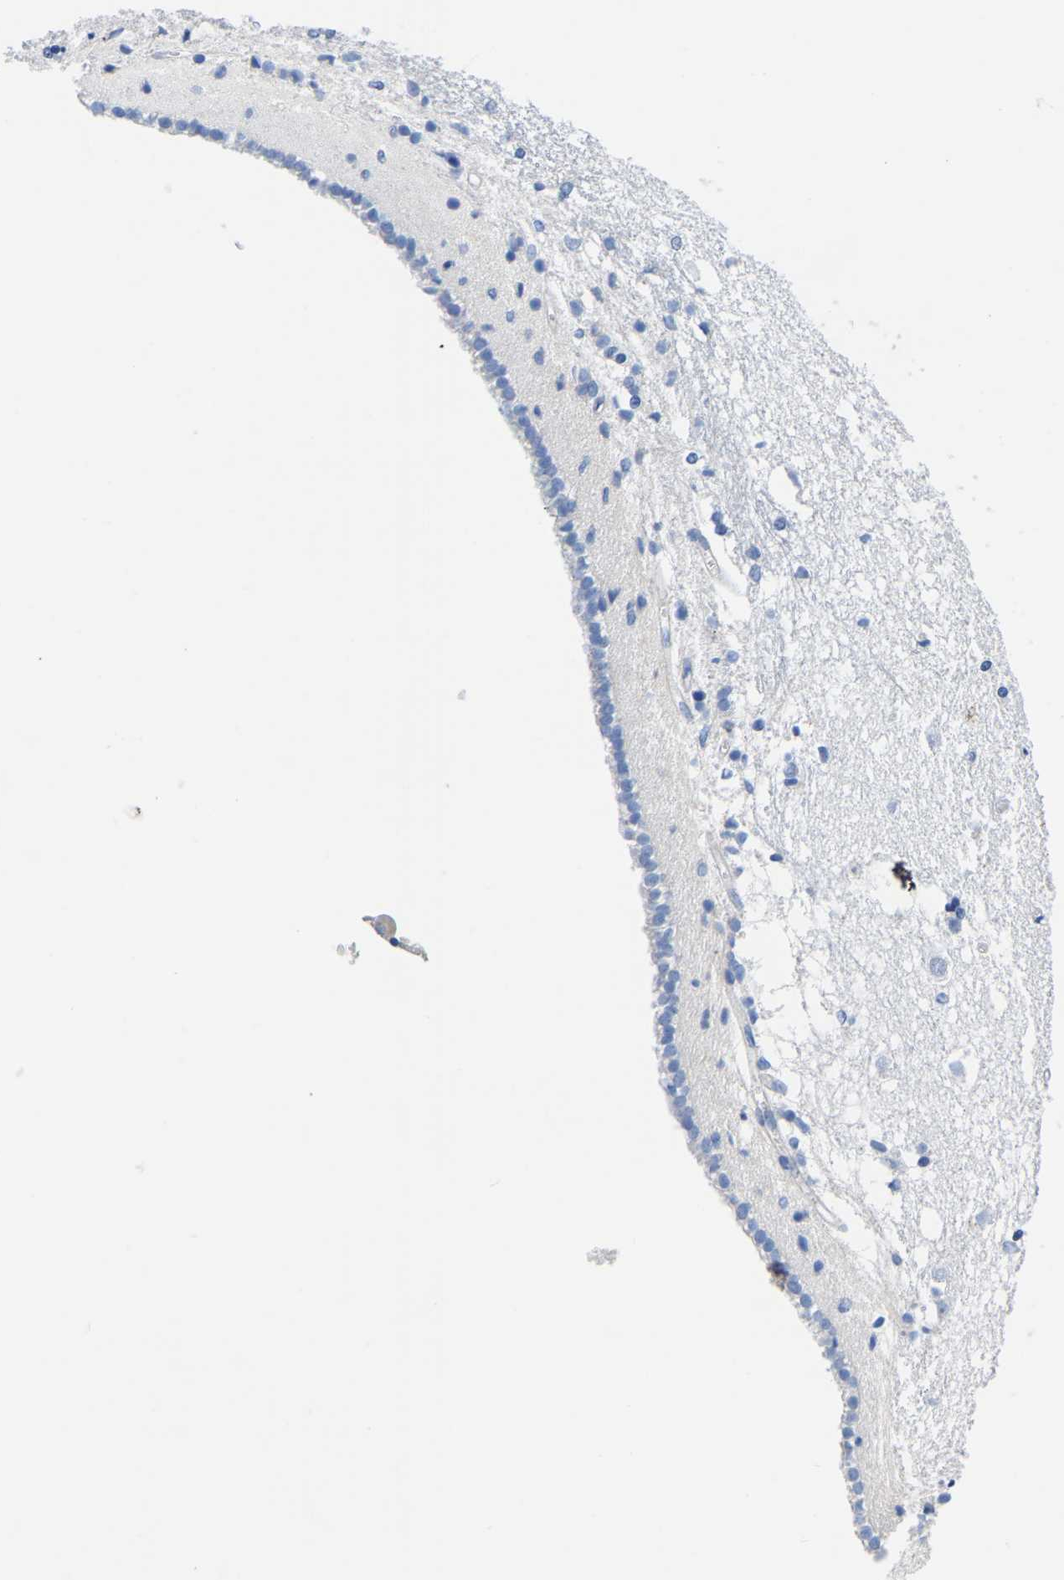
{"staining": {"intensity": "negative", "quantity": "none", "location": "none"}, "tissue": "caudate", "cell_type": "Glial cells", "image_type": "normal", "snomed": [{"axis": "morphology", "description": "Normal tissue, NOS"}, {"axis": "topography", "description": "Lateral ventricle wall"}], "caption": "This is an immunohistochemistry histopathology image of normal human caudate. There is no positivity in glial cells.", "gene": "SLC45A3", "patient": {"sex": "male", "age": 45}}